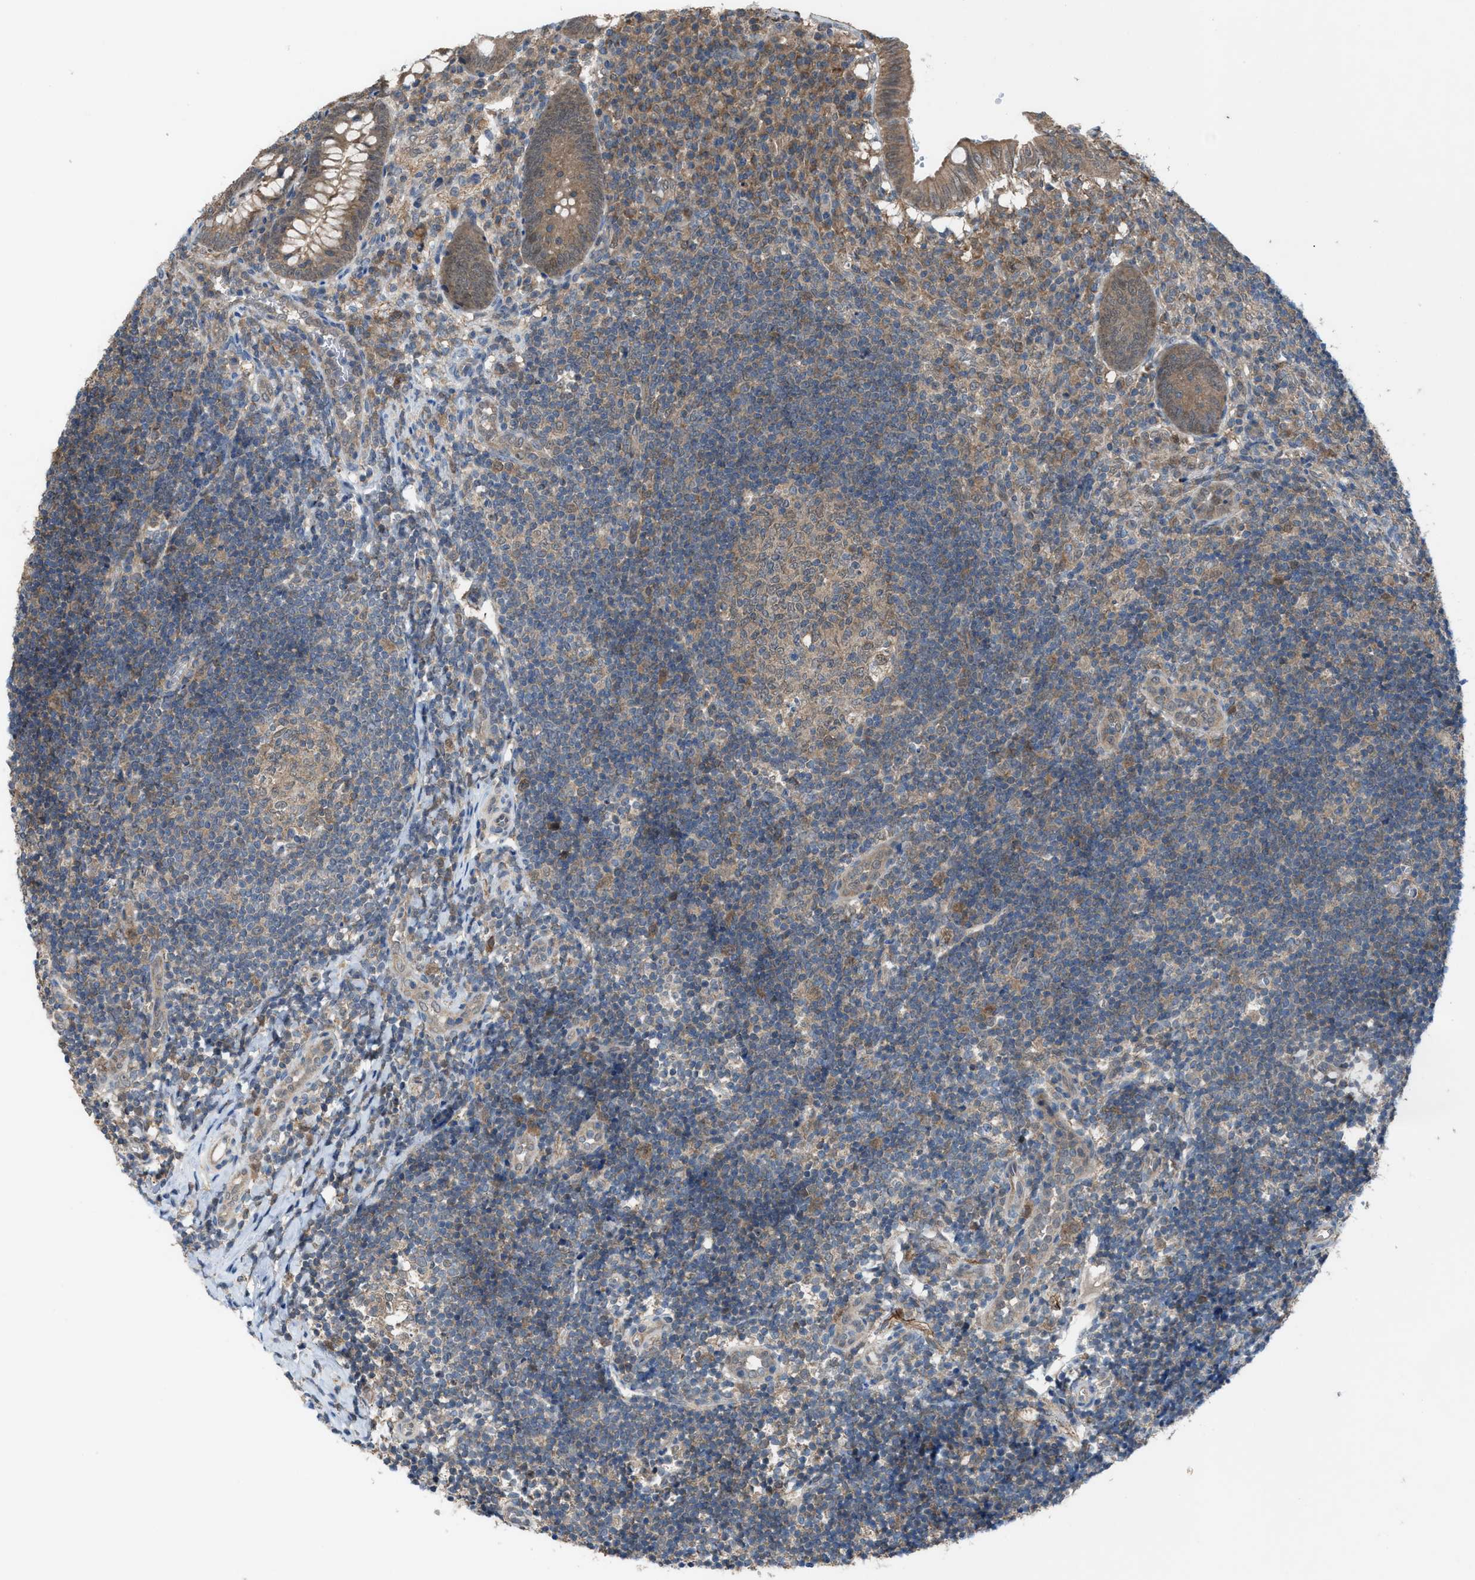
{"staining": {"intensity": "moderate", "quantity": ">75%", "location": "cytoplasmic/membranous"}, "tissue": "appendix", "cell_type": "Glandular cells", "image_type": "normal", "snomed": [{"axis": "morphology", "description": "Normal tissue, NOS"}, {"axis": "topography", "description": "Appendix"}], "caption": "This micrograph displays benign appendix stained with immunohistochemistry (IHC) to label a protein in brown. The cytoplasmic/membranous of glandular cells show moderate positivity for the protein. Nuclei are counter-stained blue.", "gene": "PLAA", "patient": {"sex": "male", "age": 8}}